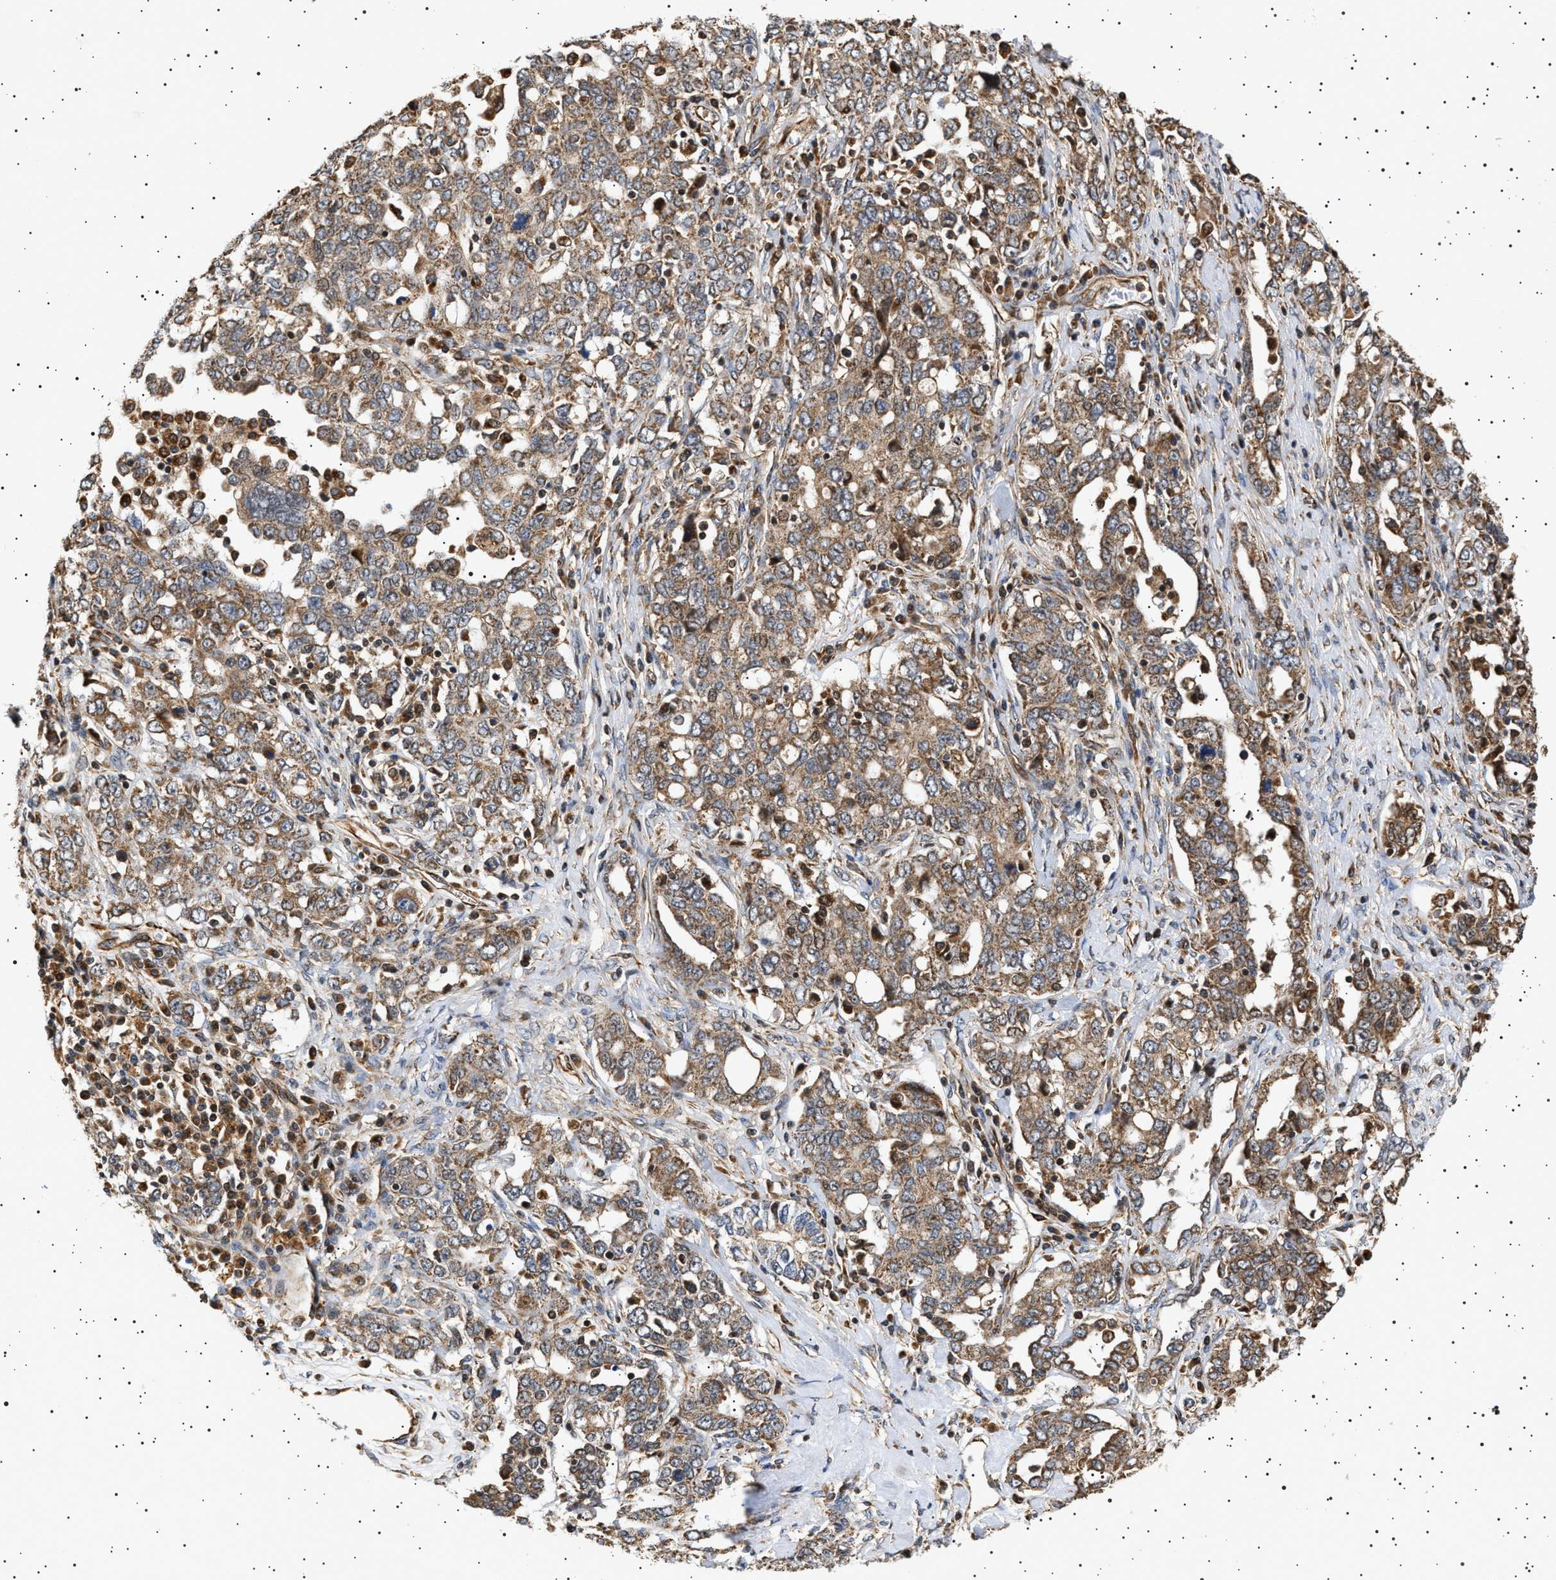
{"staining": {"intensity": "moderate", "quantity": ">75%", "location": "cytoplasmic/membranous"}, "tissue": "ovarian cancer", "cell_type": "Tumor cells", "image_type": "cancer", "snomed": [{"axis": "morphology", "description": "Carcinoma, endometroid"}, {"axis": "topography", "description": "Ovary"}], "caption": "A brown stain labels moderate cytoplasmic/membranous positivity of a protein in human endometroid carcinoma (ovarian) tumor cells. (Stains: DAB in brown, nuclei in blue, Microscopy: brightfield microscopy at high magnification).", "gene": "TRUB2", "patient": {"sex": "female", "age": 62}}